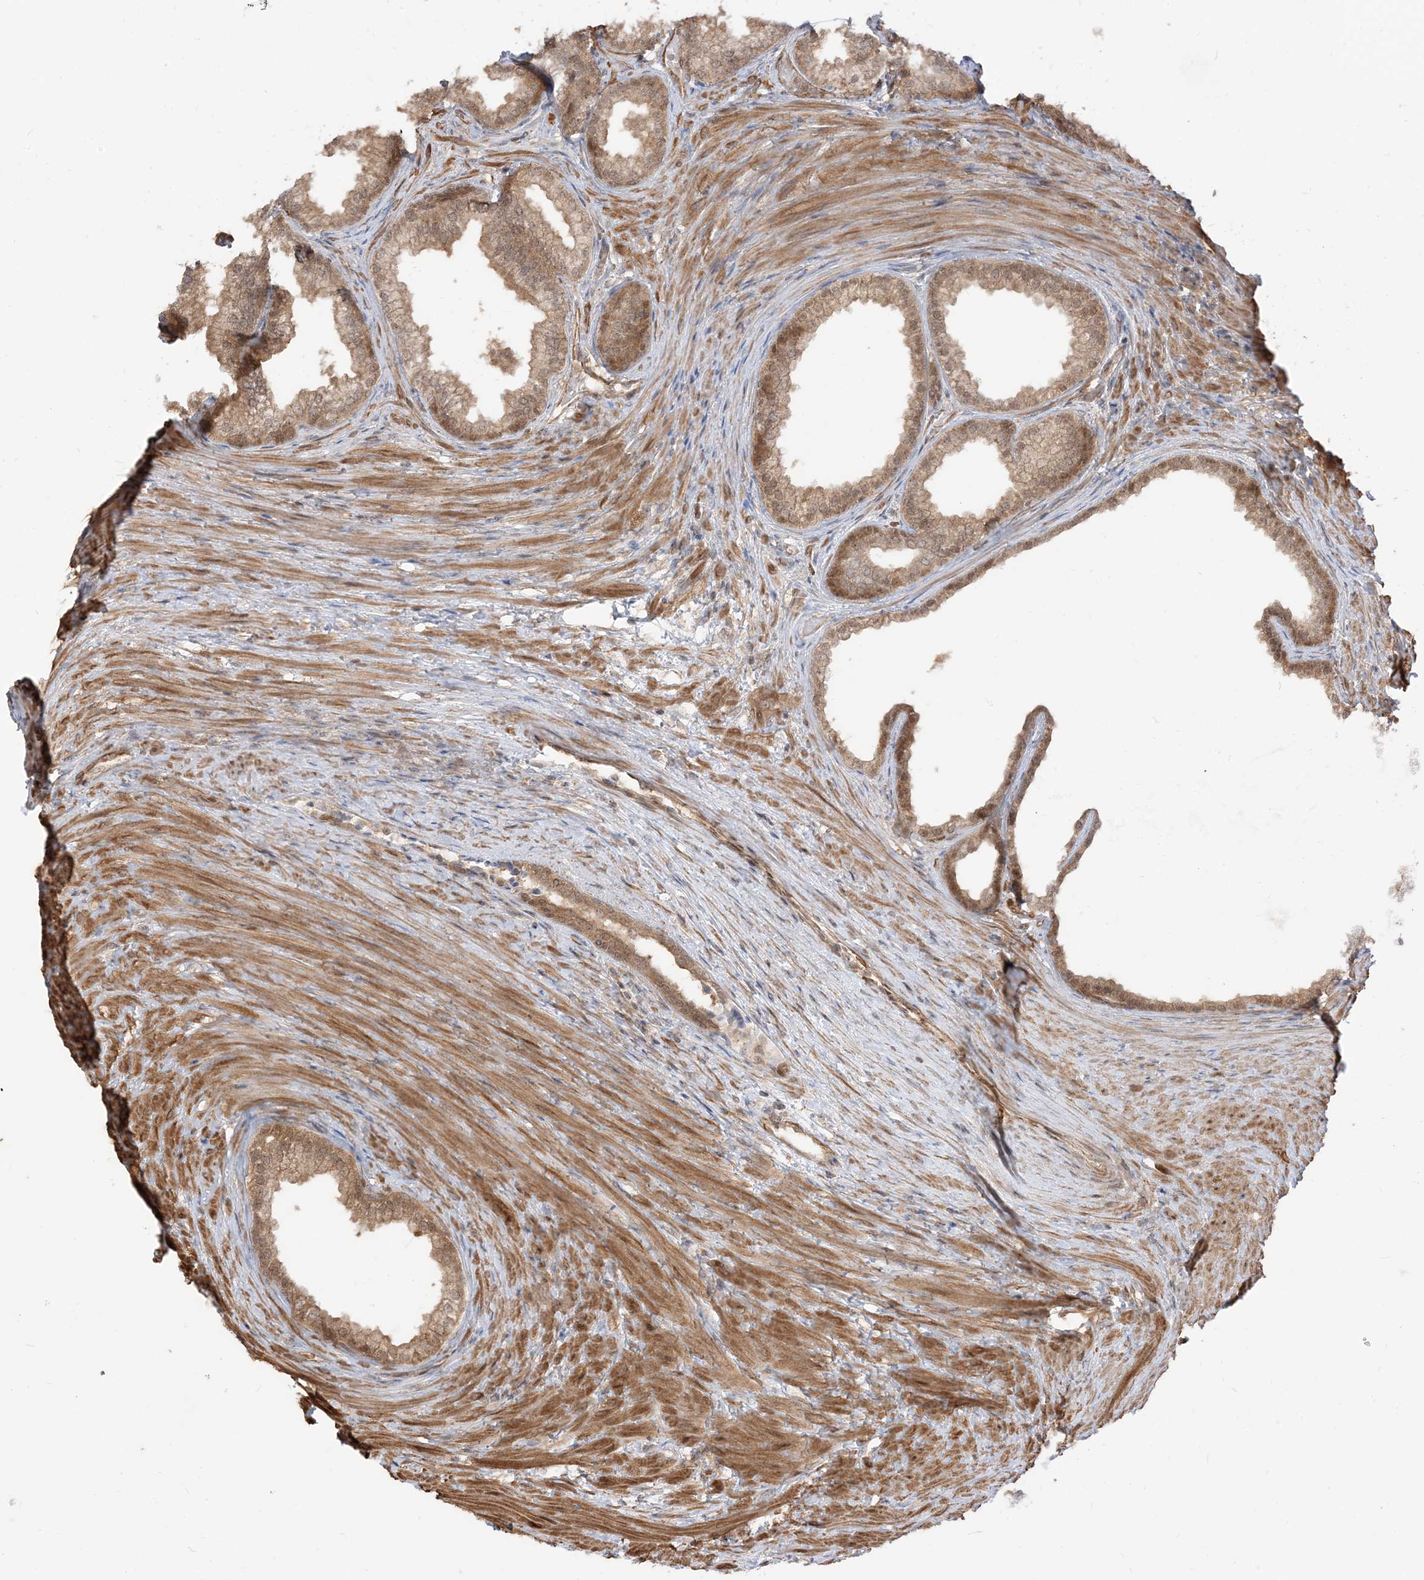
{"staining": {"intensity": "moderate", "quantity": ">75%", "location": "cytoplasmic/membranous"}, "tissue": "prostate", "cell_type": "Glandular cells", "image_type": "normal", "snomed": [{"axis": "morphology", "description": "Normal tissue, NOS"}, {"axis": "topography", "description": "Prostate"}], "caption": "Prostate stained with immunohistochemistry (IHC) reveals moderate cytoplasmic/membranous positivity in about >75% of glandular cells. The staining is performed using DAB brown chromogen to label protein expression. The nuclei are counter-stained blue using hematoxylin.", "gene": "TBCC", "patient": {"sex": "male", "age": 76}}